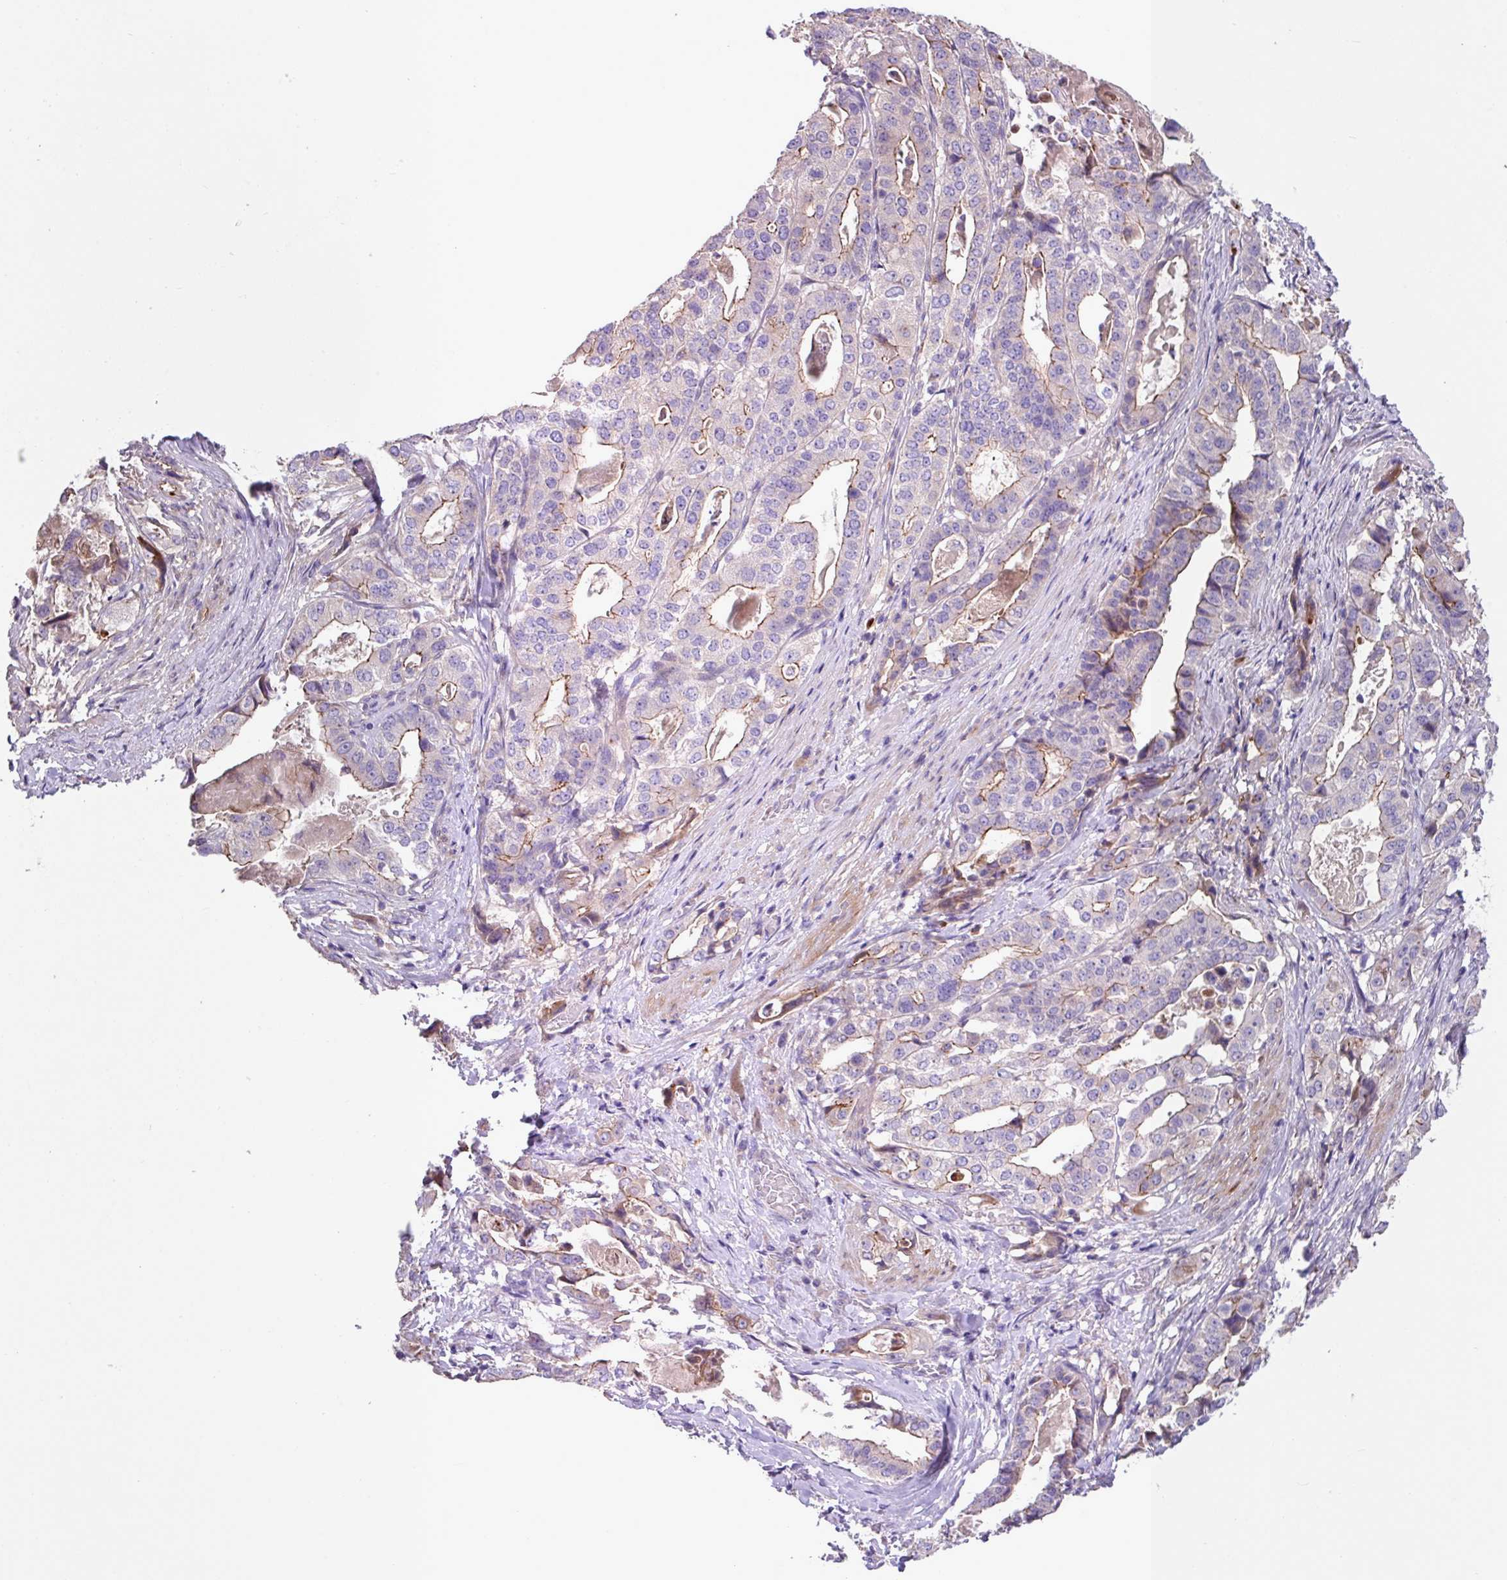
{"staining": {"intensity": "weak", "quantity": "<25%", "location": "cytoplasmic/membranous"}, "tissue": "stomach cancer", "cell_type": "Tumor cells", "image_type": "cancer", "snomed": [{"axis": "morphology", "description": "Adenocarcinoma, NOS"}, {"axis": "topography", "description": "Stomach"}], "caption": "A photomicrograph of adenocarcinoma (stomach) stained for a protein demonstrates no brown staining in tumor cells.", "gene": "IQCJ", "patient": {"sex": "male", "age": 48}}